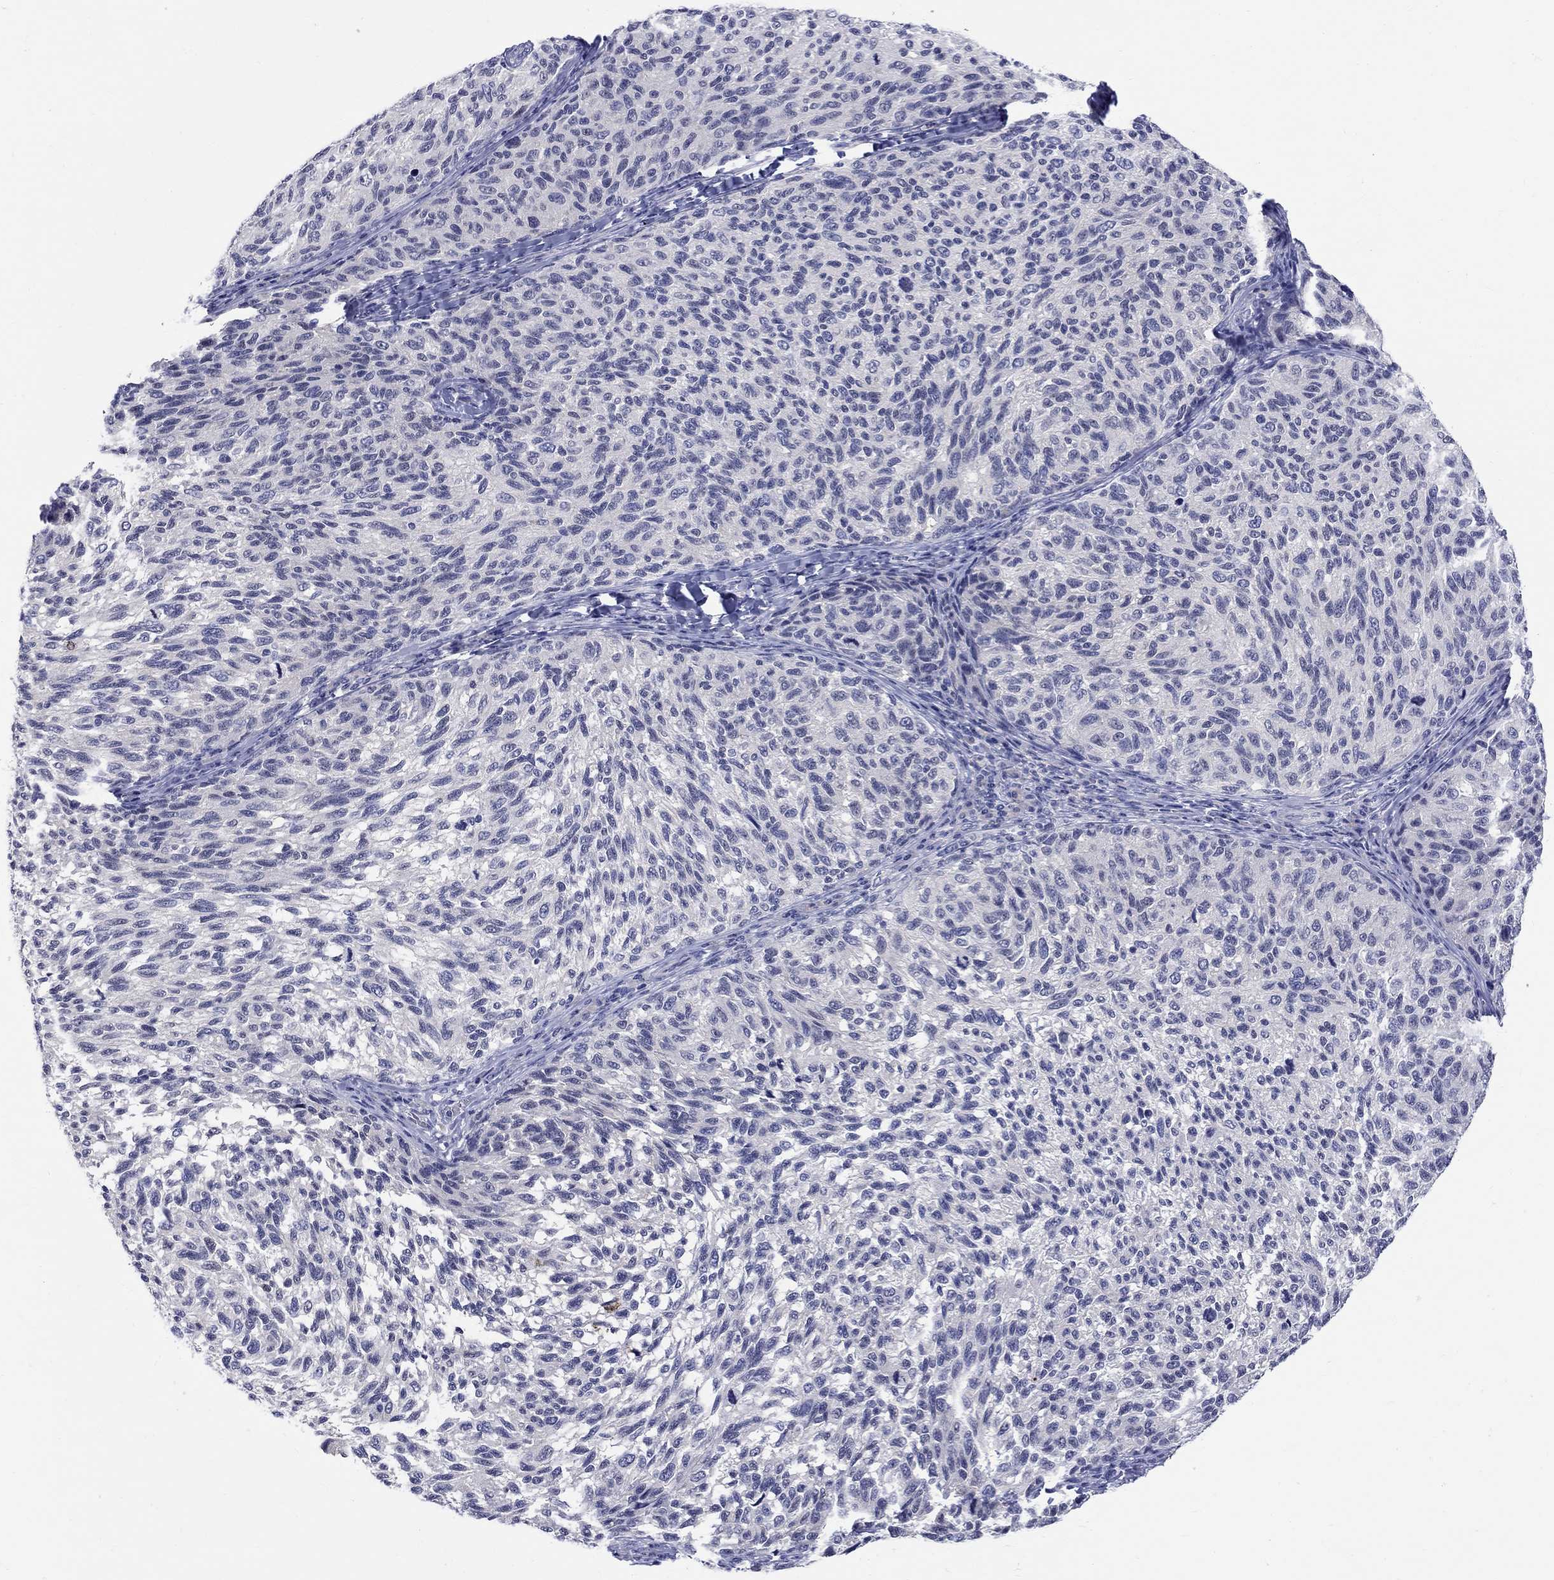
{"staining": {"intensity": "negative", "quantity": "none", "location": "none"}, "tissue": "melanoma", "cell_type": "Tumor cells", "image_type": "cancer", "snomed": [{"axis": "morphology", "description": "Malignant melanoma, NOS"}, {"axis": "topography", "description": "Skin"}], "caption": "A photomicrograph of melanoma stained for a protein demonstrates no brown staining in tumor cells.", "gene": "SLC30A3", "patient": {"sex": "female", "age": 73}}